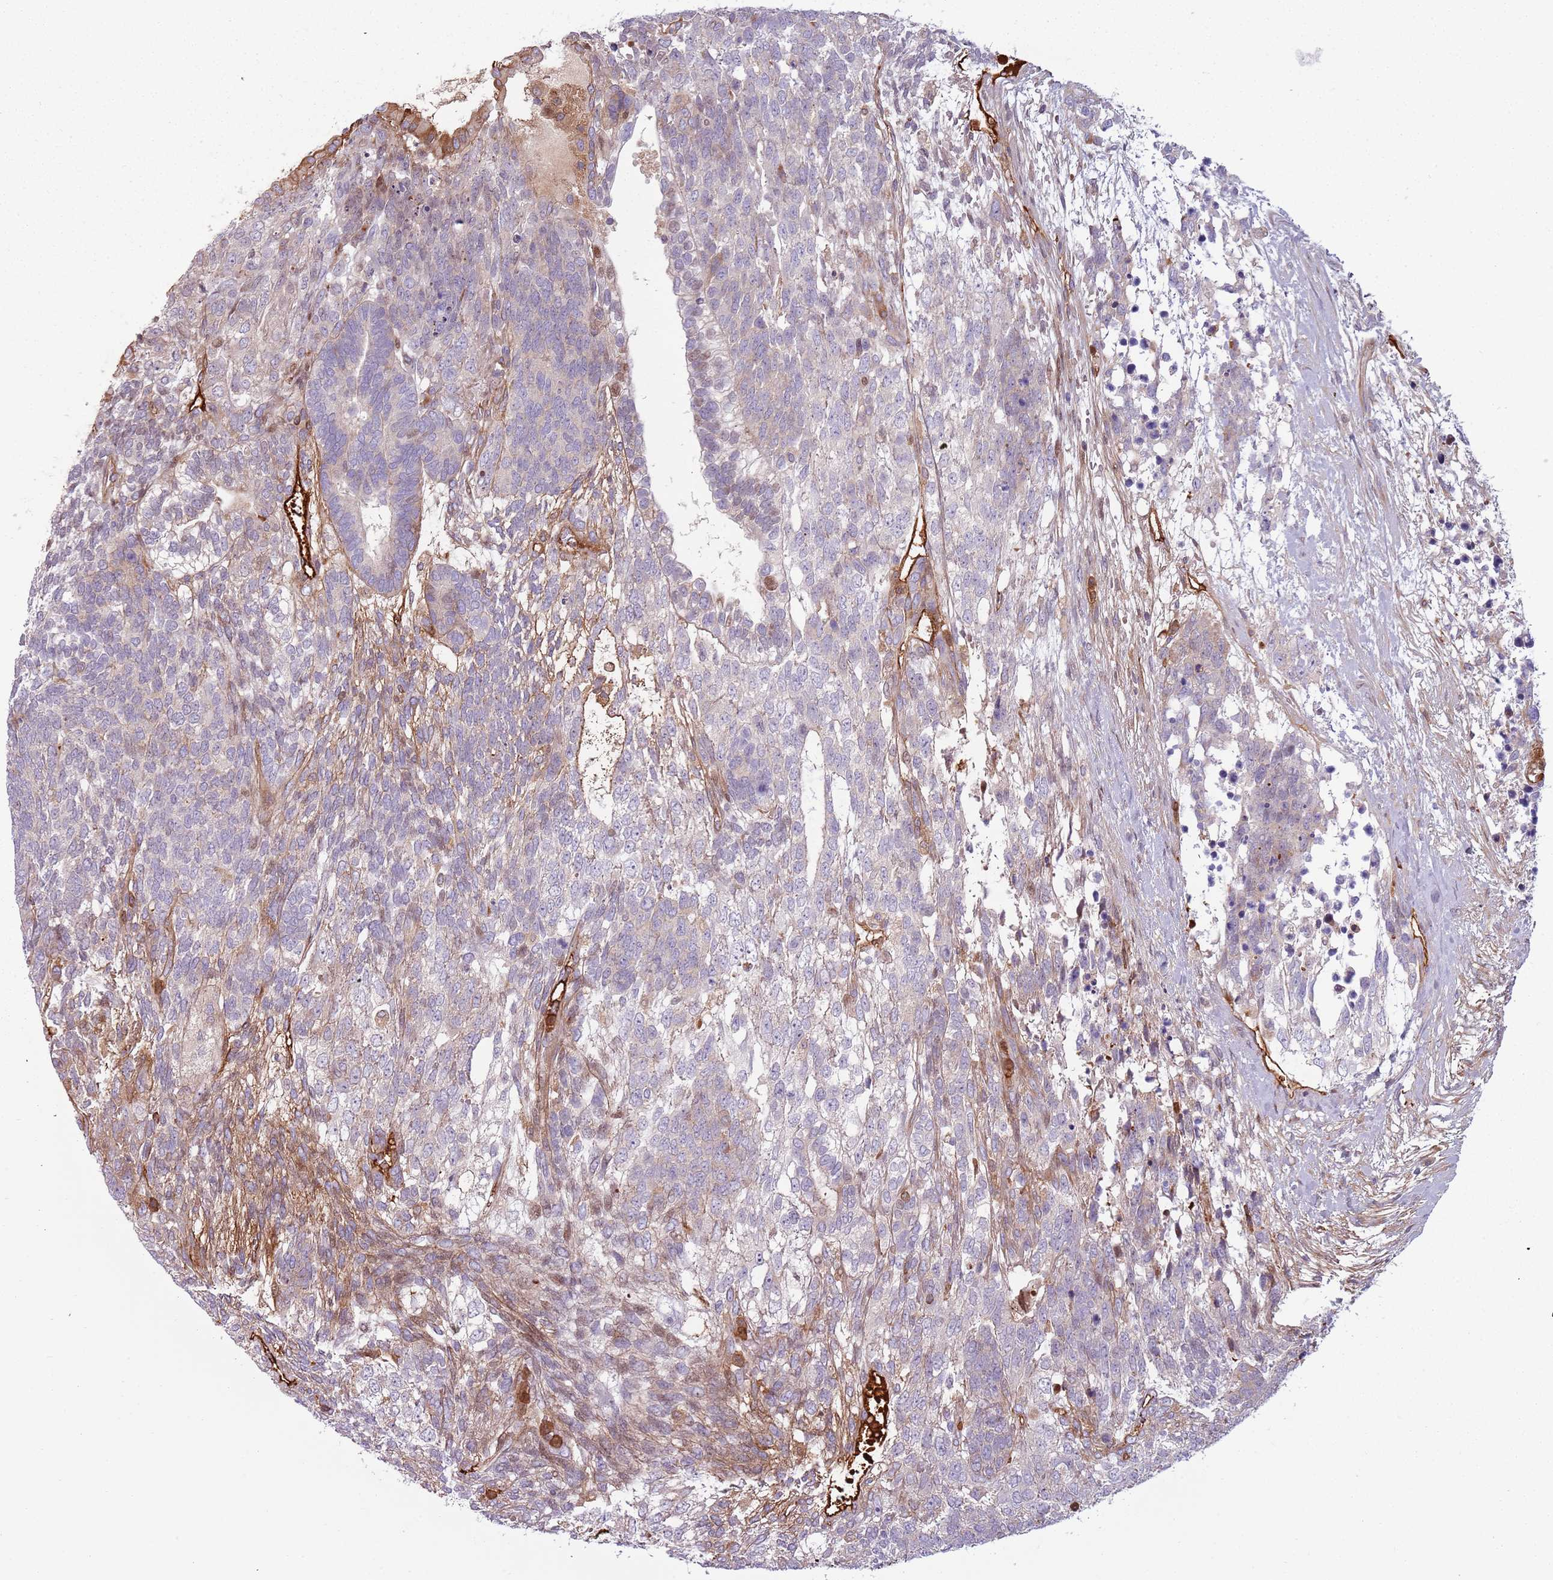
{"staining": {"intensity": "moderate", "quantity": "<25%", "location": "cytoplasmic/membranous"}, "tissue": "testis cancer", "cell_type": "Tumor cells", "image_type": "cancer", "snomed": [{"axis": "morphology", "description": "Carcinoma, Embryonal, NOS"}, {"axis": "topography", "description": "Testis"}], "caption": "Protein expression analysis of human testis embryonal carcinoma reveals moderate cytoplasmic/membranous staining in approximately <25% of tumor cells.", "gene": "NADK", "patient": {"sex": "male", "age": 23}}